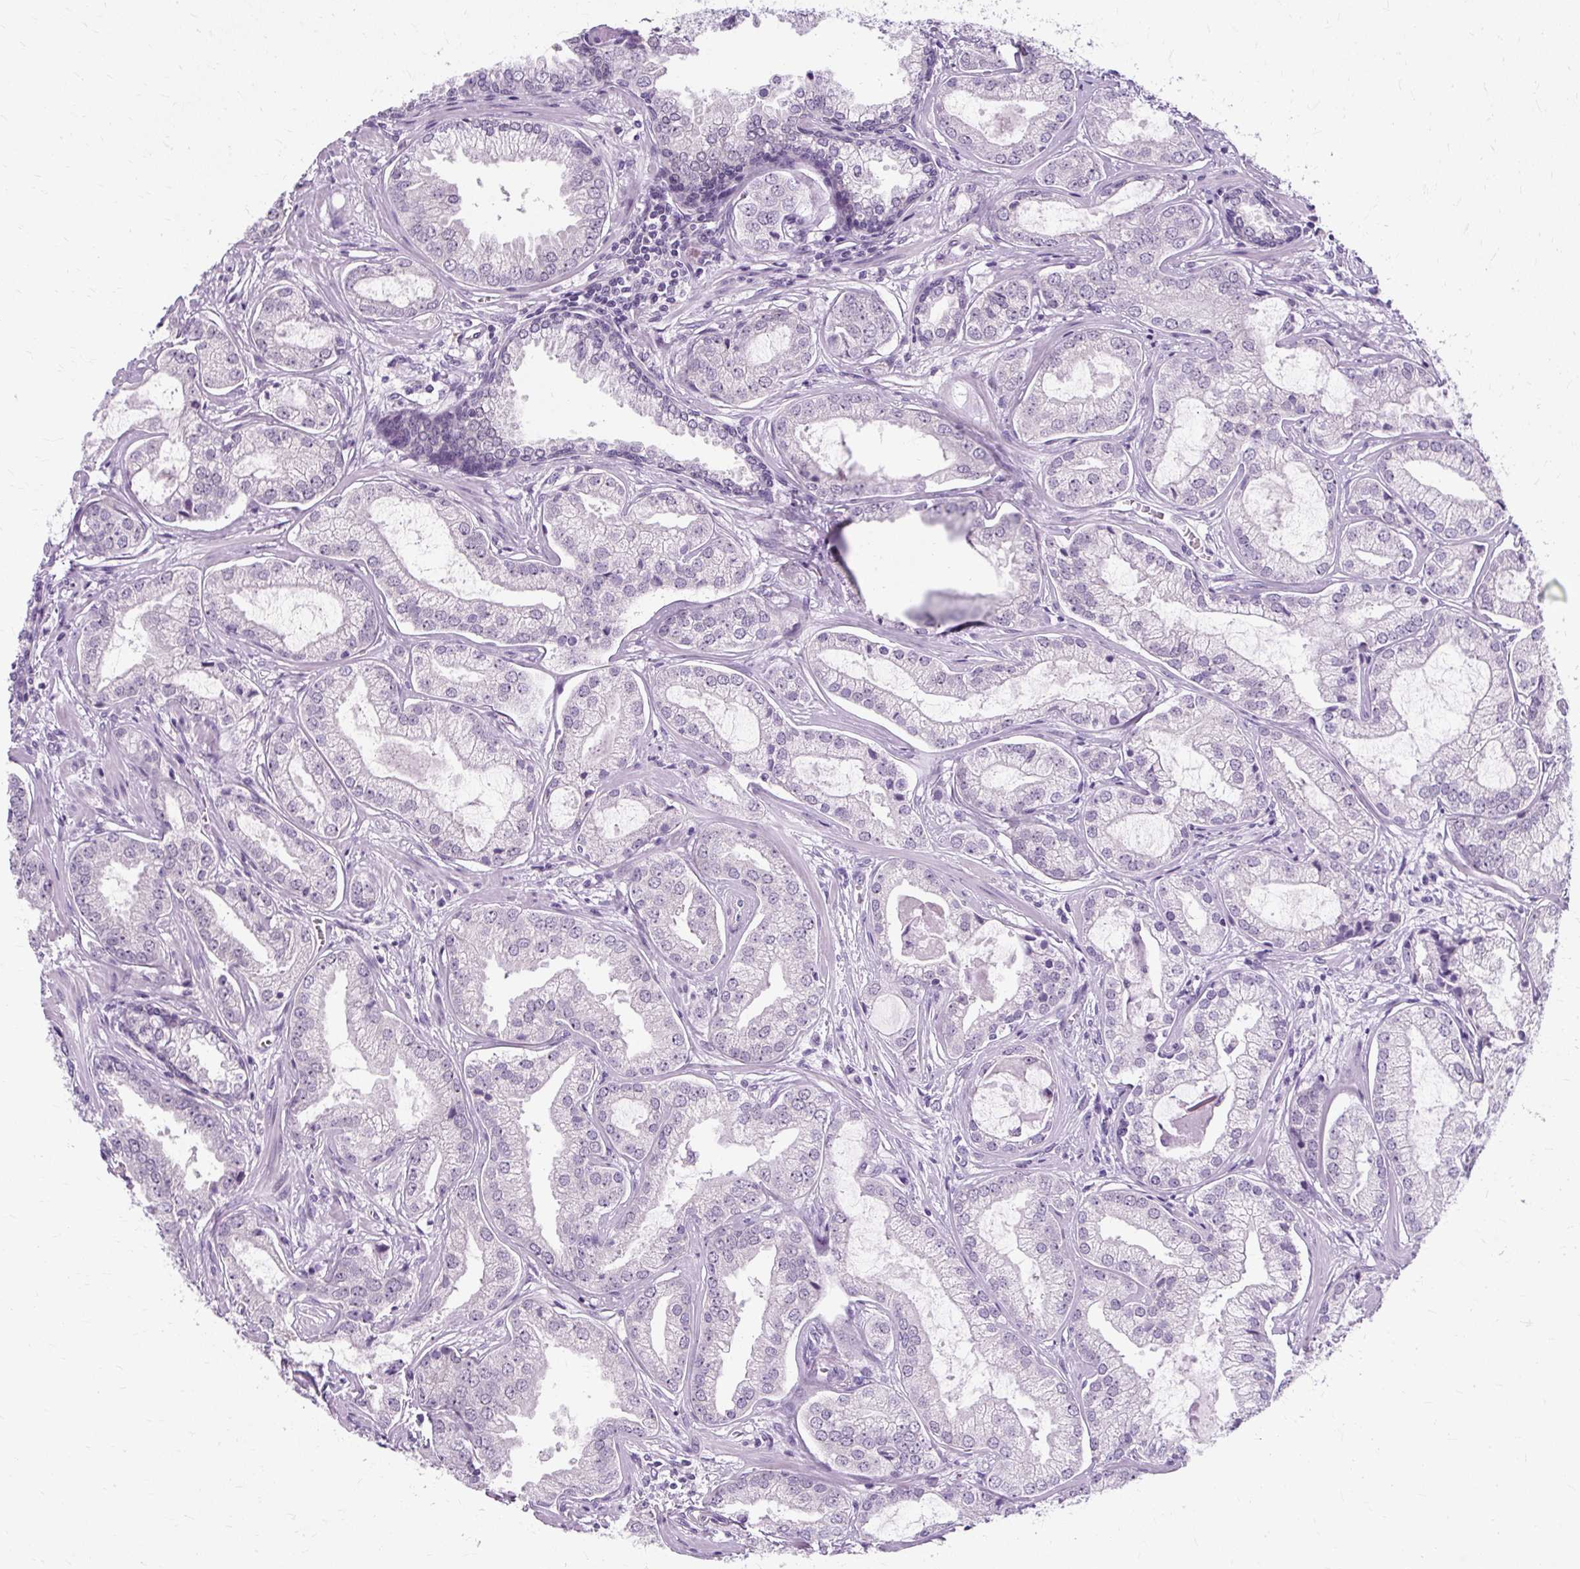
{"staining": {"intensity": "weak", "quantity": "<25%", "location": "nuclear"}, "tissue": "prostate cancer", "cell_type": "Tumor cells", "image_type": "cancer", "snomed": [{"axis": "morphology", "description": "Adenocarcinoma, Medium grade"}, {"axis": "topography", "description": "Prostate"}], "caption": "Protein analysis of prostate adenocarcinoma (medium-grade) reveals no significant positivity in tumor cells.", "gene": "RYBP", "patient": {"sex": "male", "age": 57}}